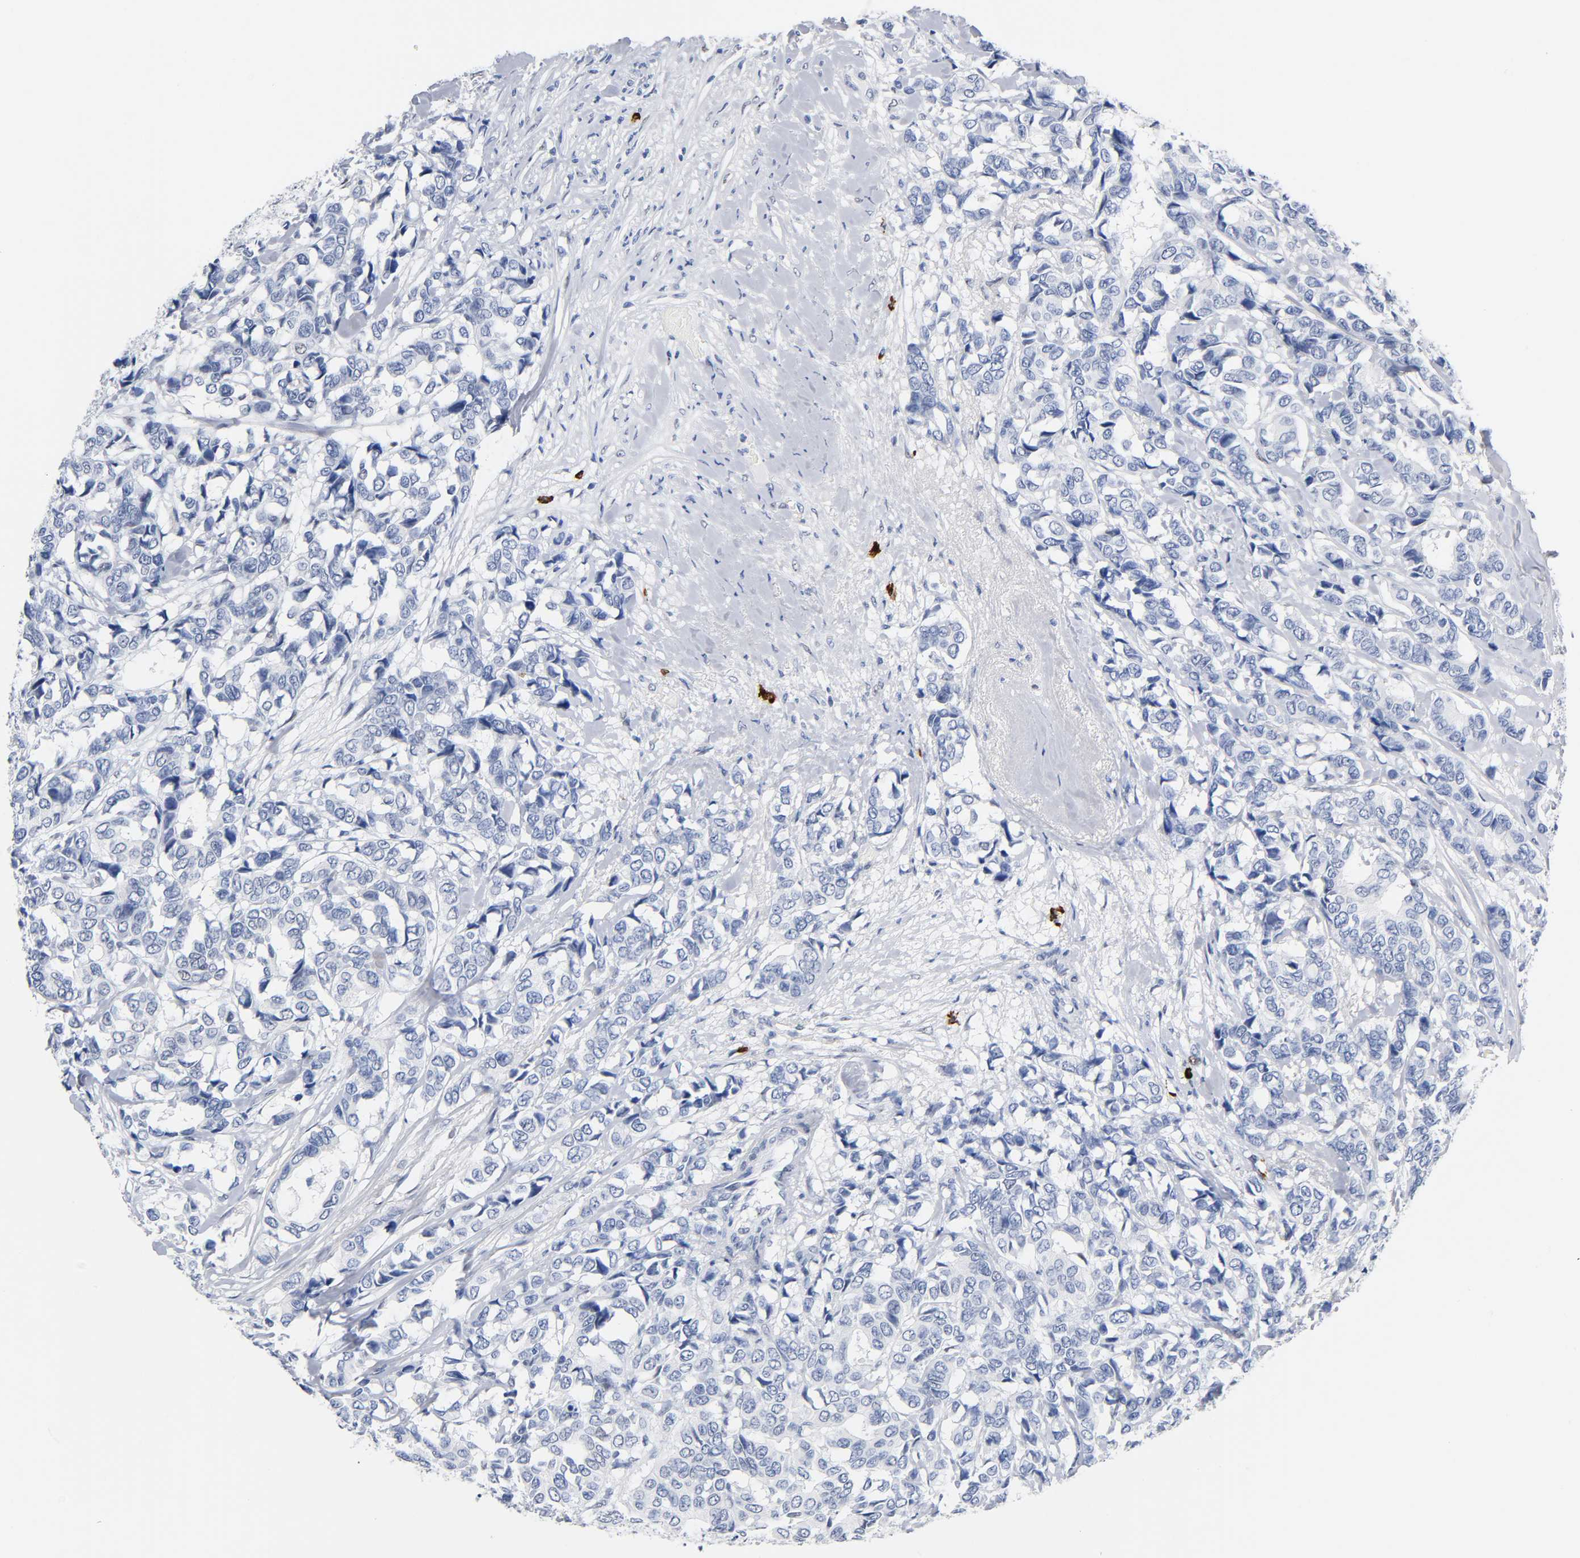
{"staining": {"intensity": "negative", "quantity": "none", "location": "none"}, "tissue": "breast cancer", "cell_type": "Tumor cells", "image_type": "cancer", "snomed": [{"axis": "morphology", "description": "Duct carcinoma"}, {"axis": "topography", "description": "Breast"}], "caption": "This is a histopathology image of IHC staining of breast cancer (infiltrating ductal carcinoma), which shows no positivity in tumor cells.", "gene": "NAB2", "patient": {"sex": "female", "age": 87}}